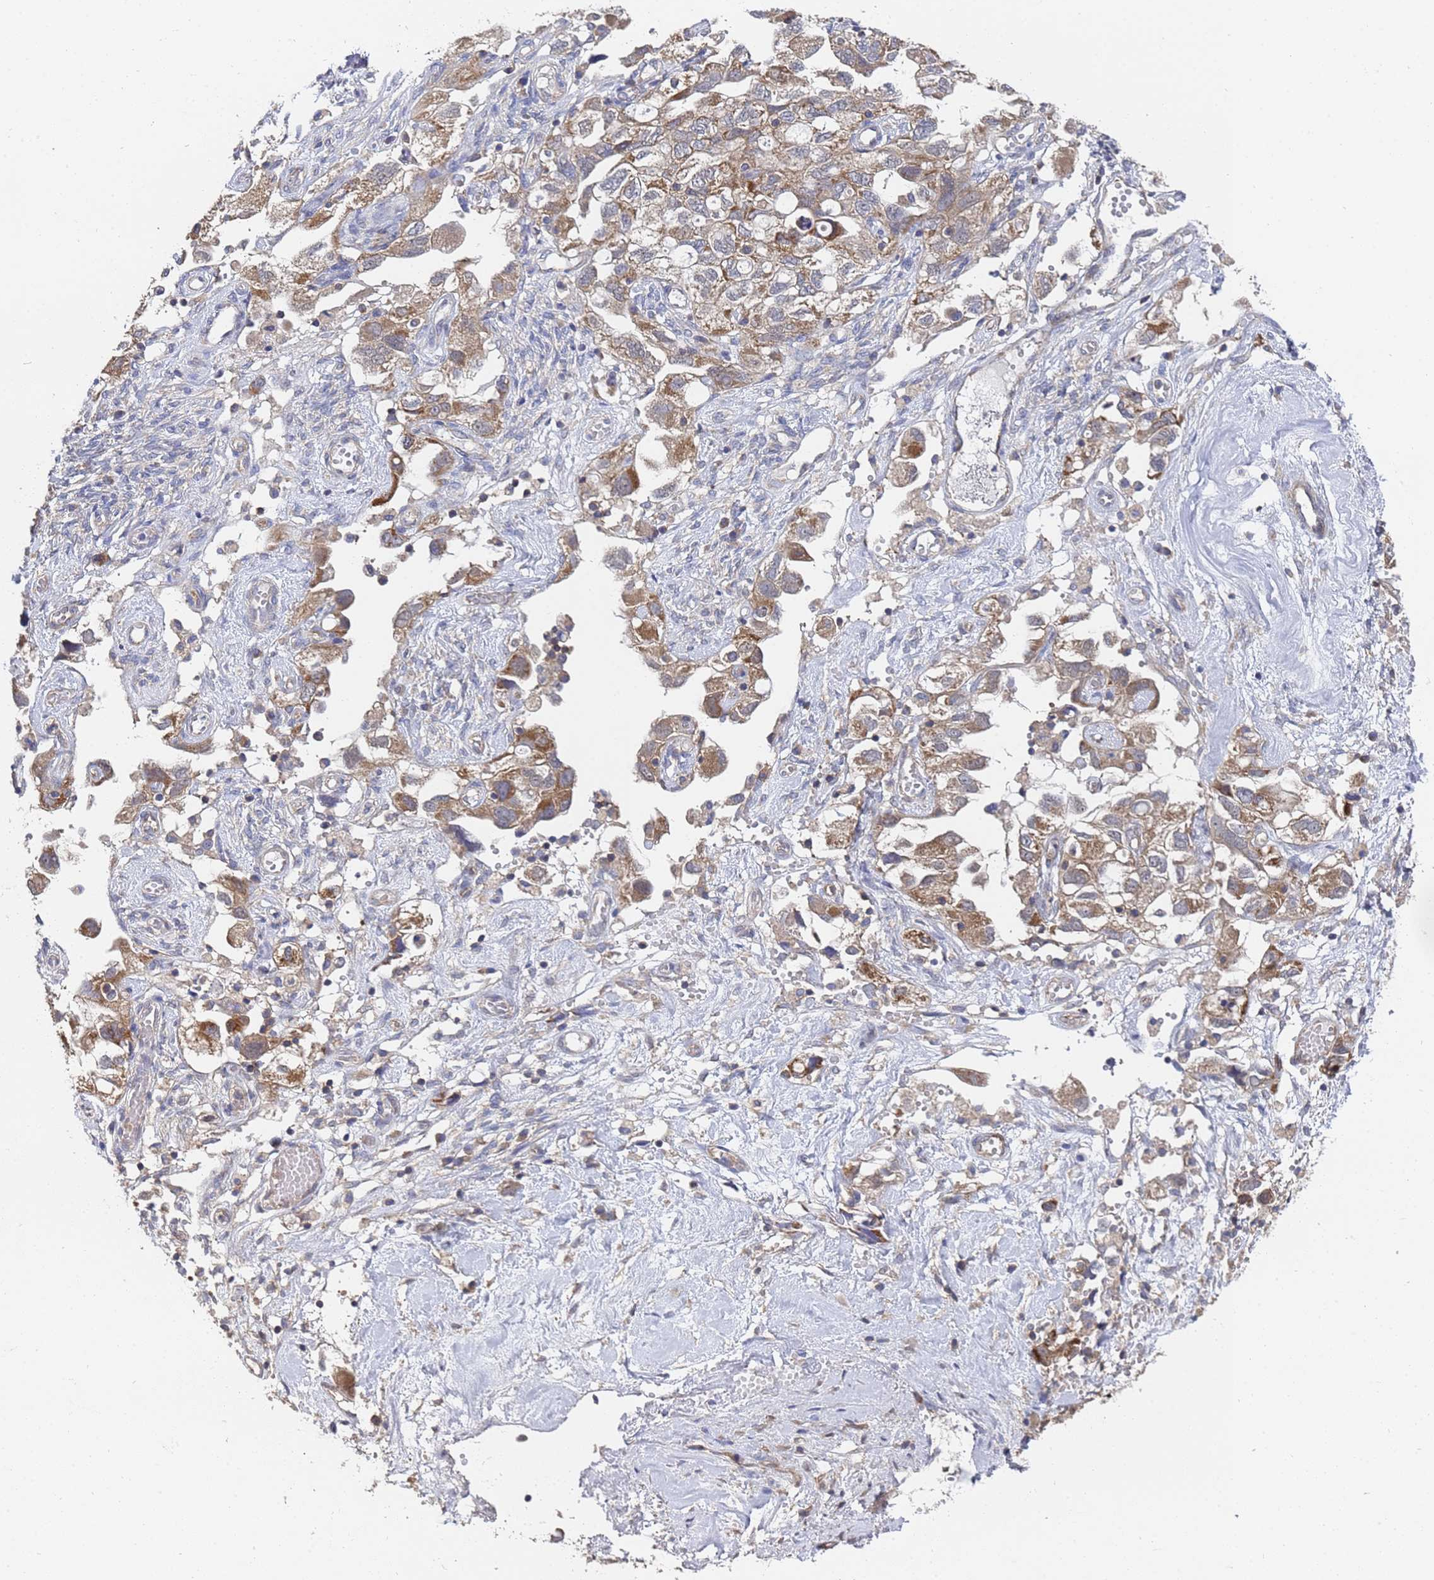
{"staining": {"intensity": "moderate", "quantity": ">75%", "location": "cytoplasmic/membranous"}, "tissue": "ovarian cancer", "cell_type": "Tumor cells", "image_type": "cancer", "snomed": [{"axis": "morphology", "description": "Carcinoma, NOS"}, {"axis": "morphology", "description": "Cystadenocarcinoma, serous, NOS"}, {"axis": "topography", "description": "Ovary"}], "caption": "High-magnification brightfield microscopy of ovarian cancer stained with DAB (brown) and counterstained with hematoxylin (blue). tumor cells exhibit moderate cytoplasmic/membranous expression is seen in about>75% of cells.", "gene": "ALS2CL", "patient": {"sex": "female", "age": 69}}